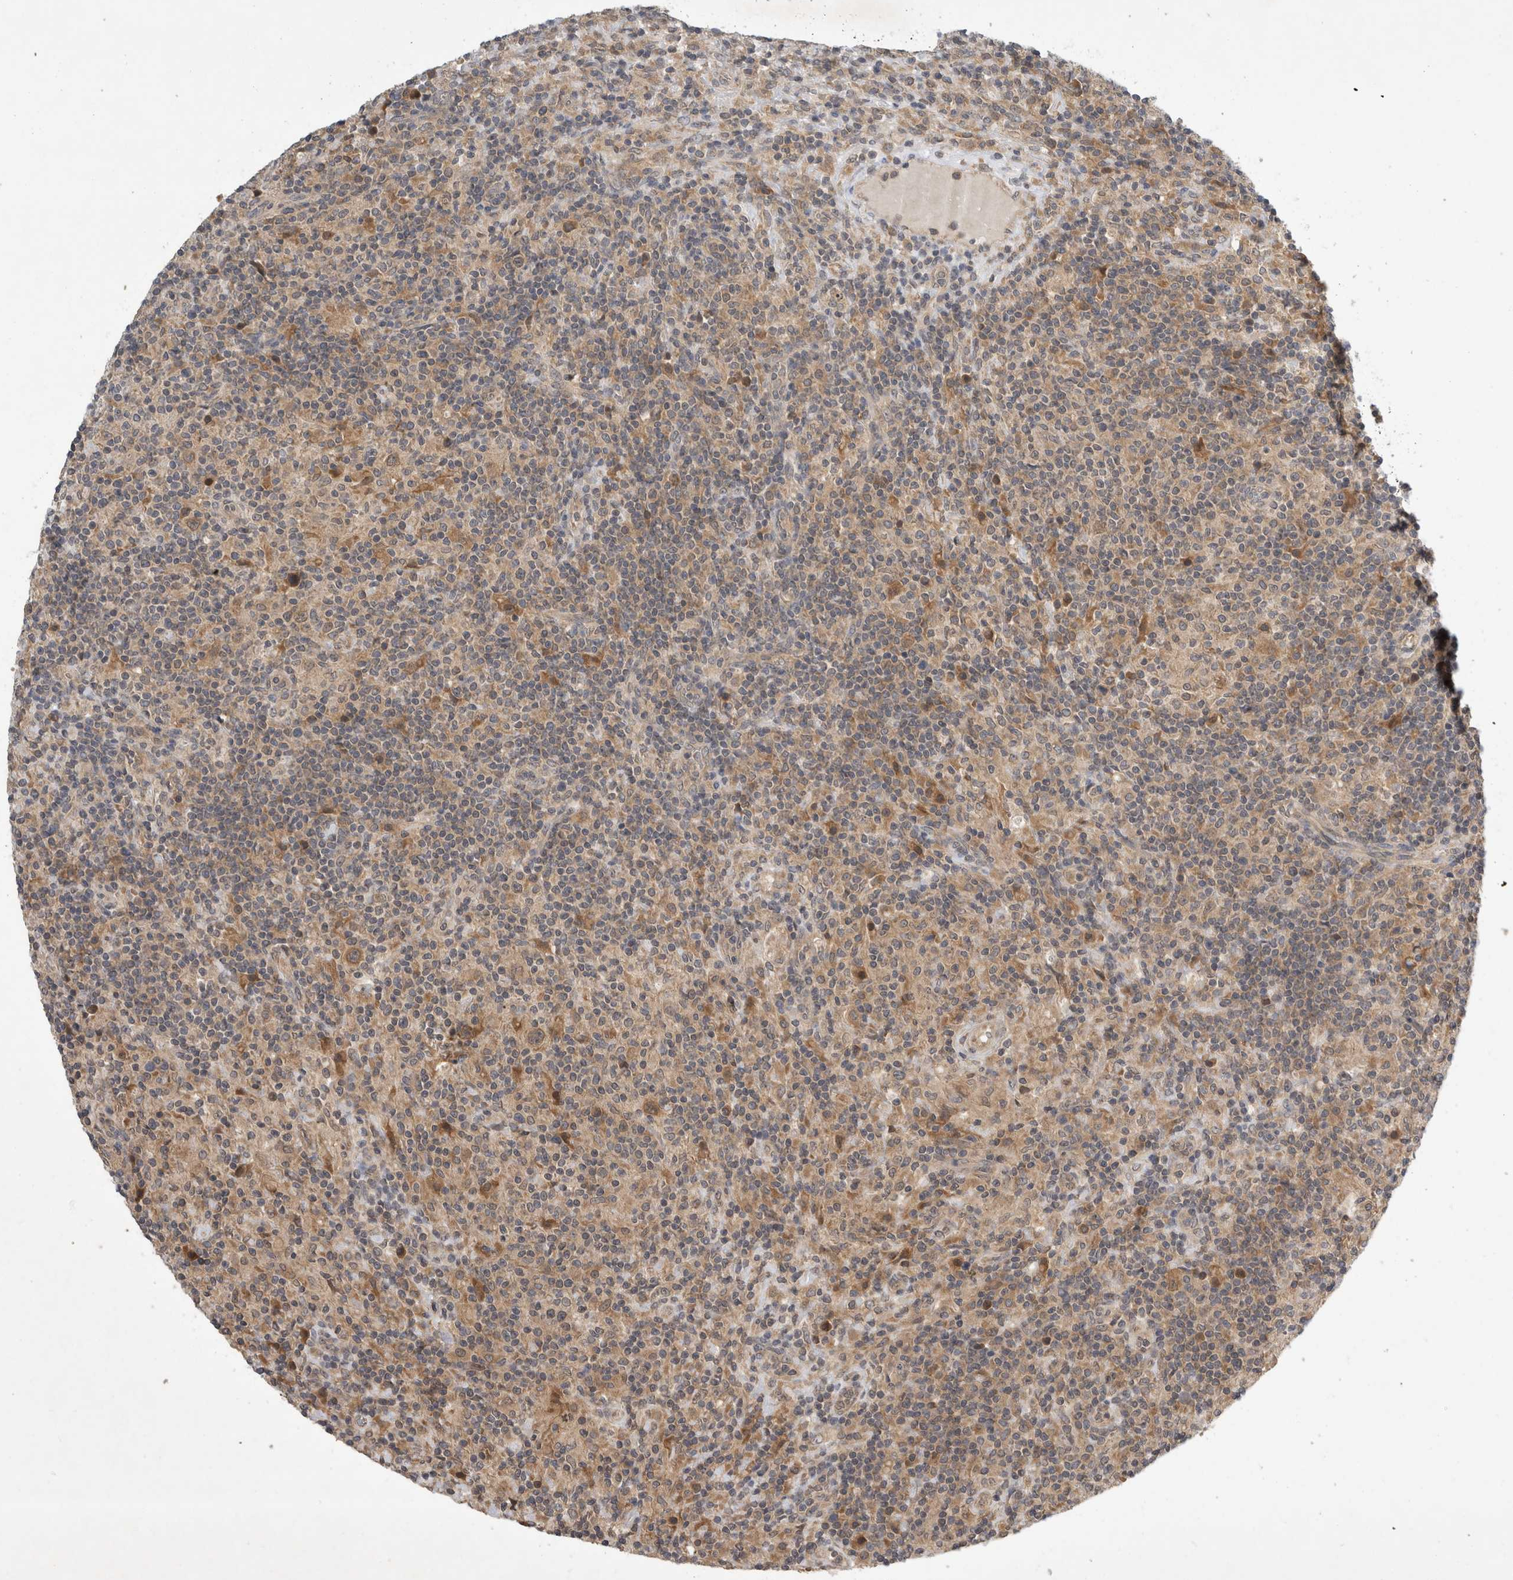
{"staining": {"intensity": "moderate", "quantity": ">75%", "location": "cytoplasmic/membranous"}, "tissue": "lymphoma", "cell_type": "Tumor cells", "image_type": "cancer", "snomed": [{"axis": "morphology", "description": "Hodgkin's disease, NOS"}, {"axis": "topography", "description": "Lymph node"}], "caption": "There is medium levels of moderate cytoplasmic/membranous staining in tumor cells of Hodgkin's disease, as demonstrated by immunohistochemical staining (brown color).", "gene": "AASDHPPT", "patient": {"sex": "male", "age": 70}}